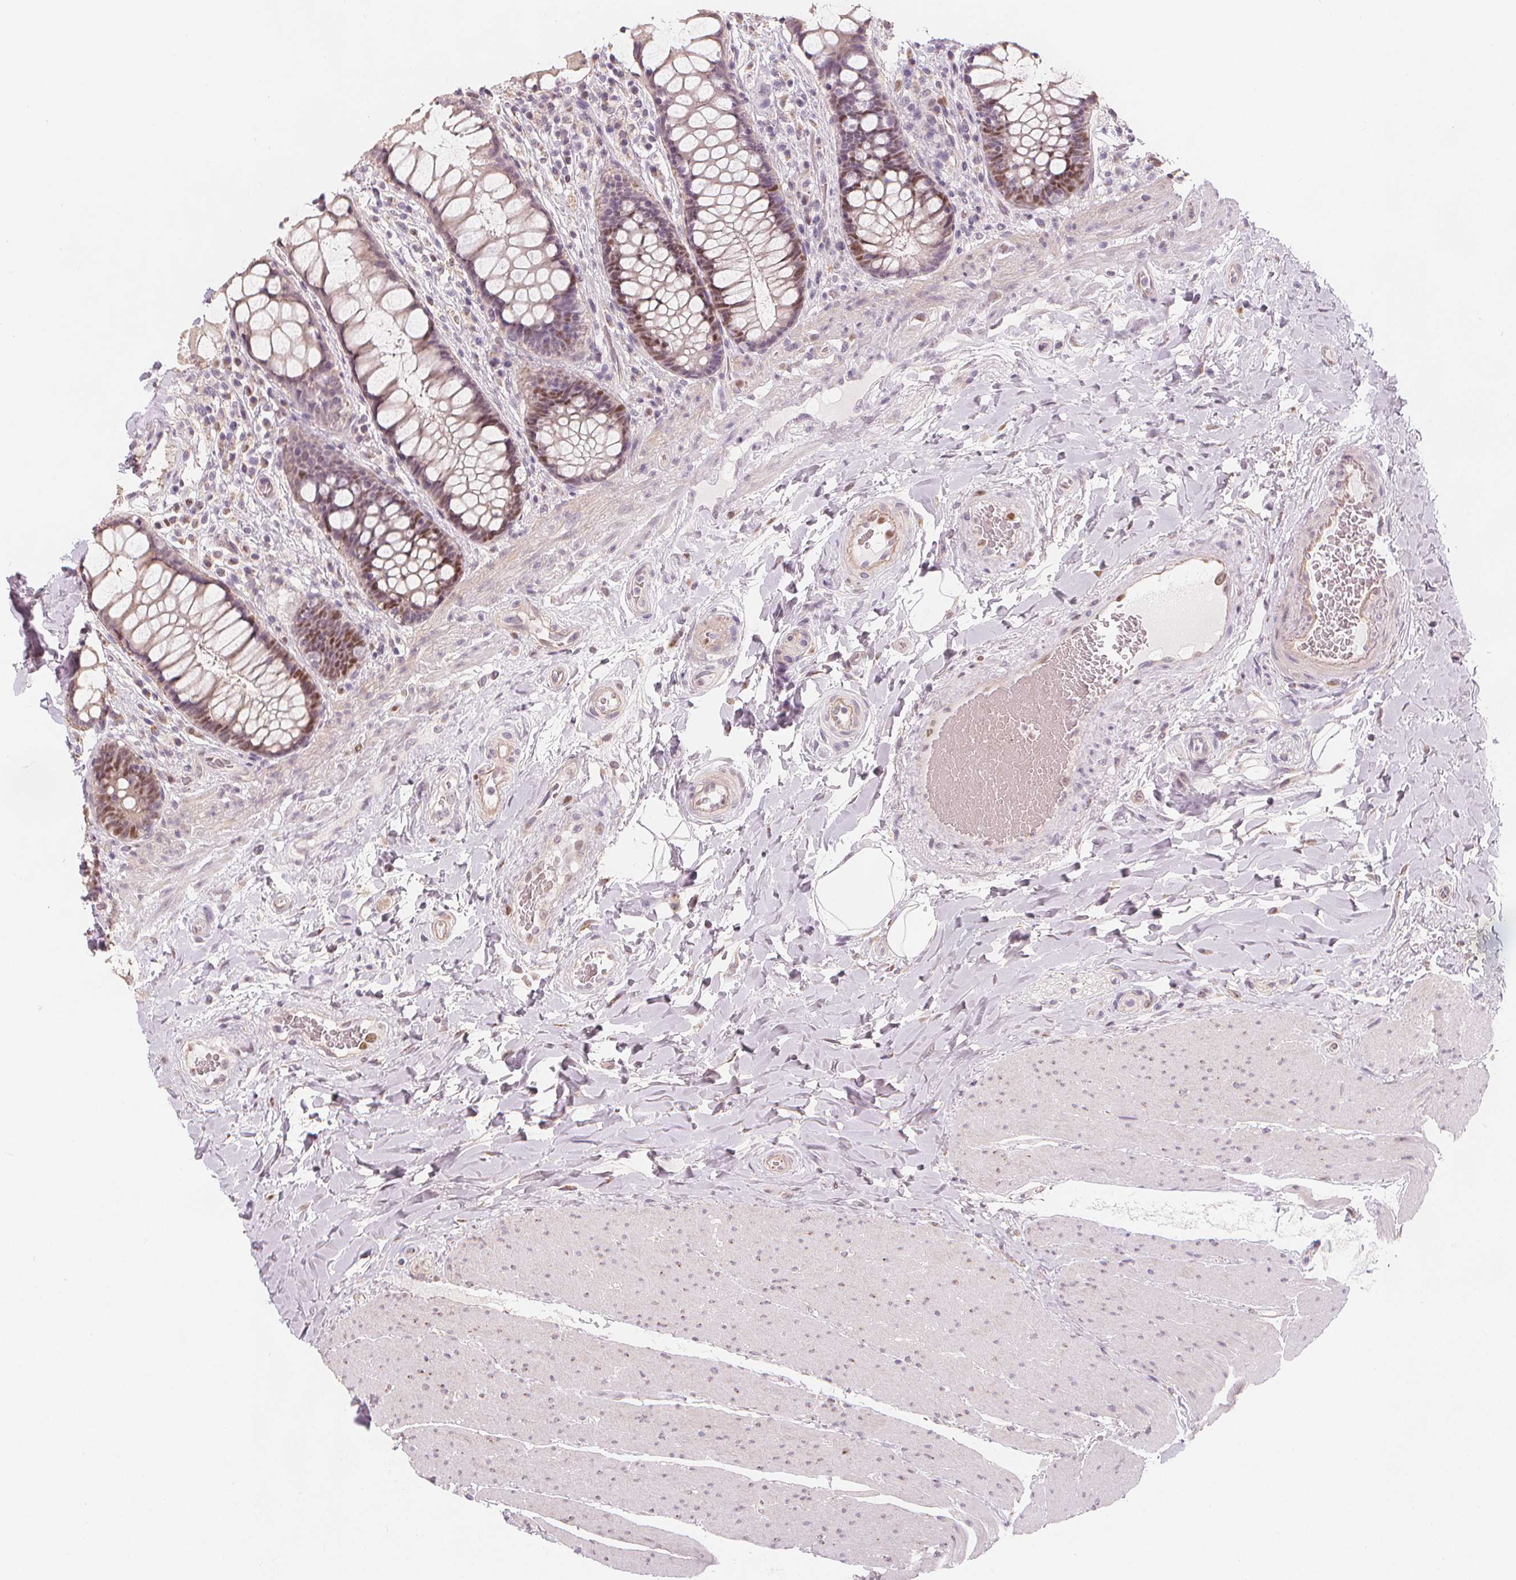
{"staining": {"intensity": "weak", "quantity": ">75%", "location": "cytoplasmic/membranous,nuclear"}, "tissue": "rectum", "cell_type": "Glandular cells", "image_type": "normal", "snomed": [{"axis": "morphology", "description": "Normal tissue, NOS"}, {"axis": "topography", "description": "Rectum"}], "caption": "IHC staining of benign rectum, which displays low levels of weak cytoplasmic/membranous,nuclear positivity in about >75% of glandular cells indicating weak cytoplasmic/membranous,nuclear protein expression. The staining was performed using DAB (brown) for protein detection and nuclei were counterstained in hematoxylin (blue).", "gene": "TIPIN", "patient": {"sex": "female", "age": 58}}